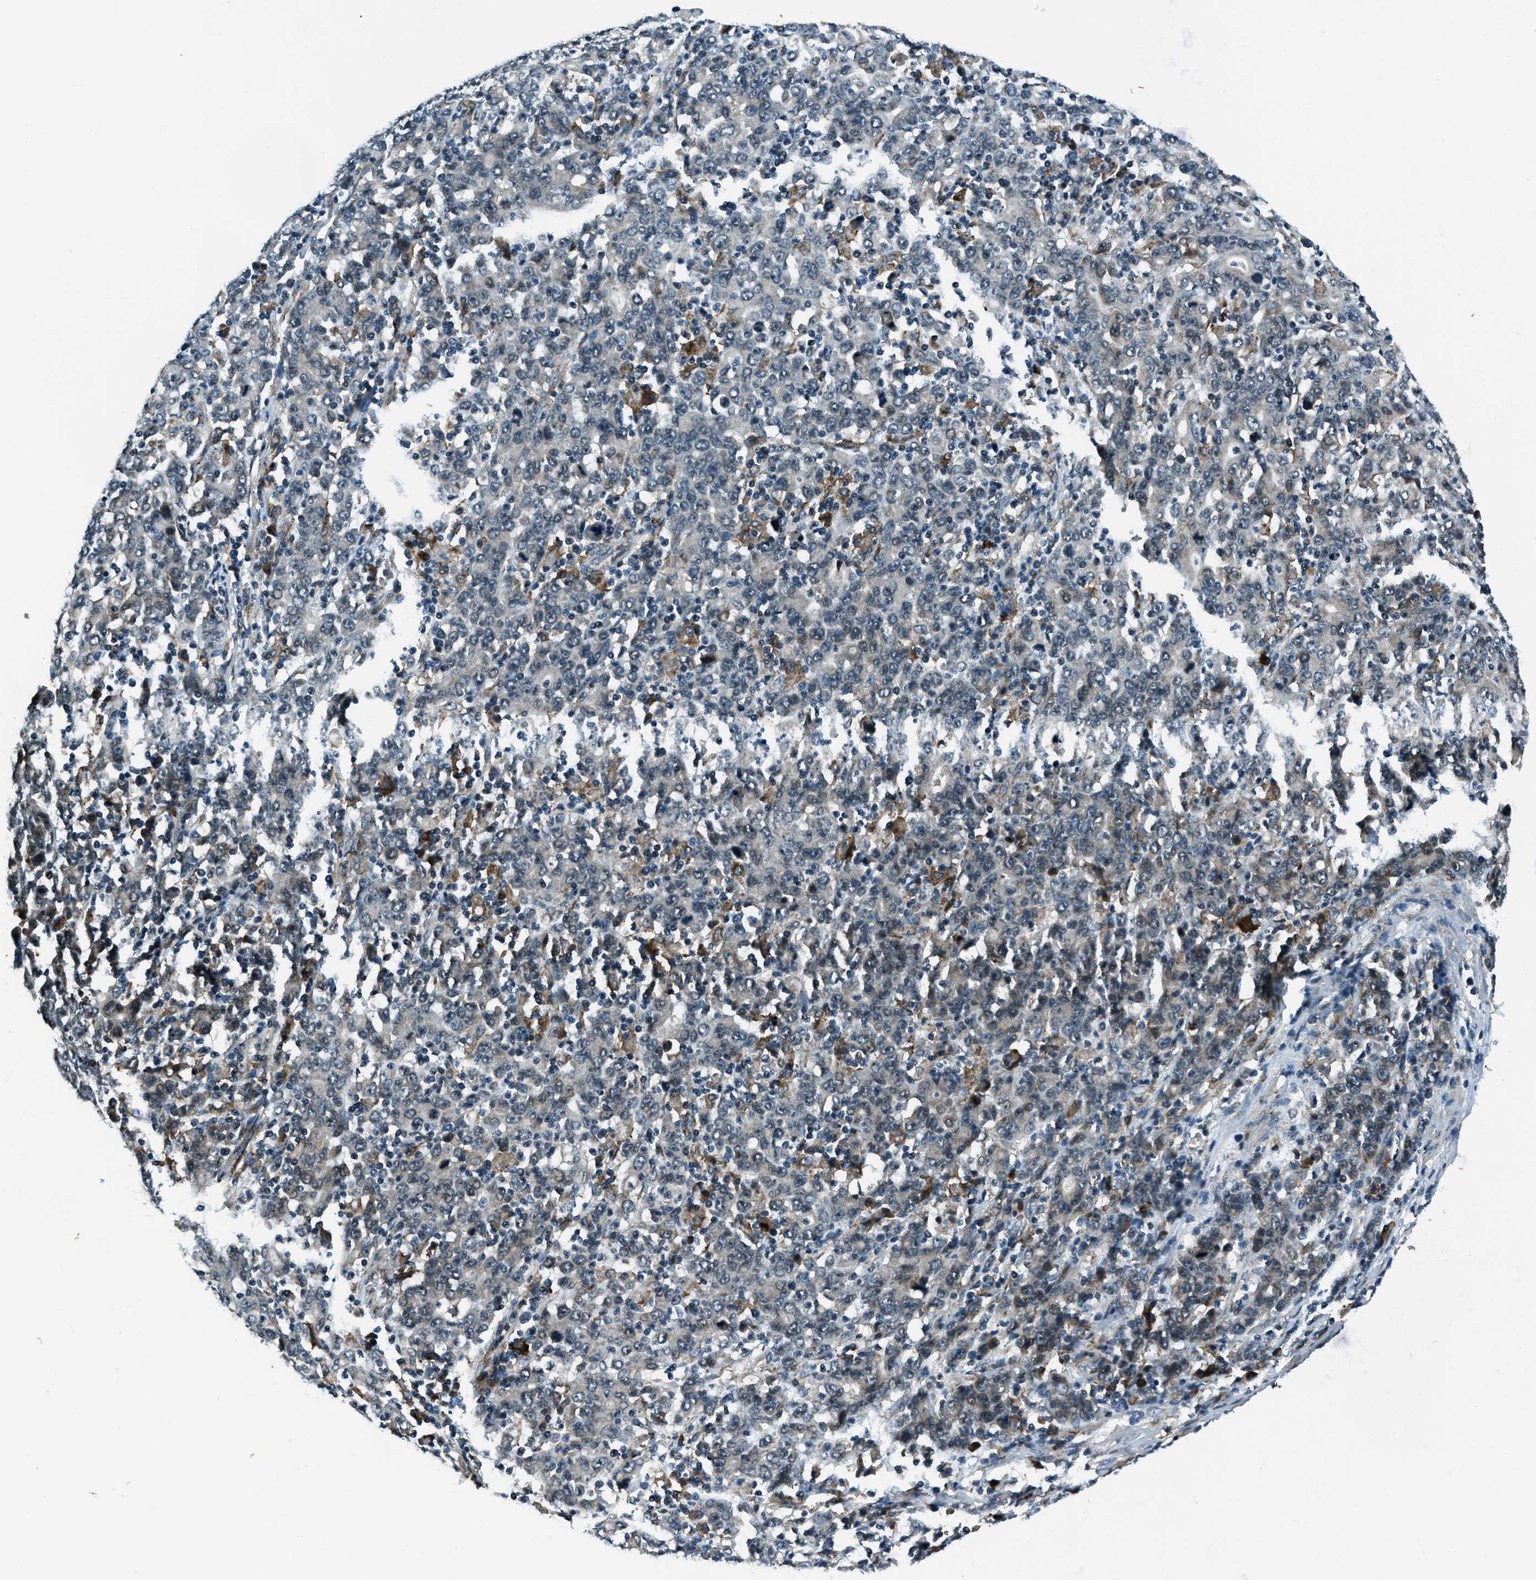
{"staining": {"intensity": "moderate", "quantity": "<25%", "location": "cytoplasmic/membranous"}, "tissue": "stomach cancer", "cell_type": "Tumor cells", "image_type": "cancer", "snomed": [{"axis": "morphology", "description": "Adenocarcinoma, NOS"}, {"axis": "topography", "description": "Stomach, upper"}], "caption": "Human stomach cancer stained for a protein (brown) exhibits moderate cytoplasmic/membranous positive staining in approximately <25% of tumor cells.", "gene": "ACTL9", "patient": {"sex": "male", "age": 69}}